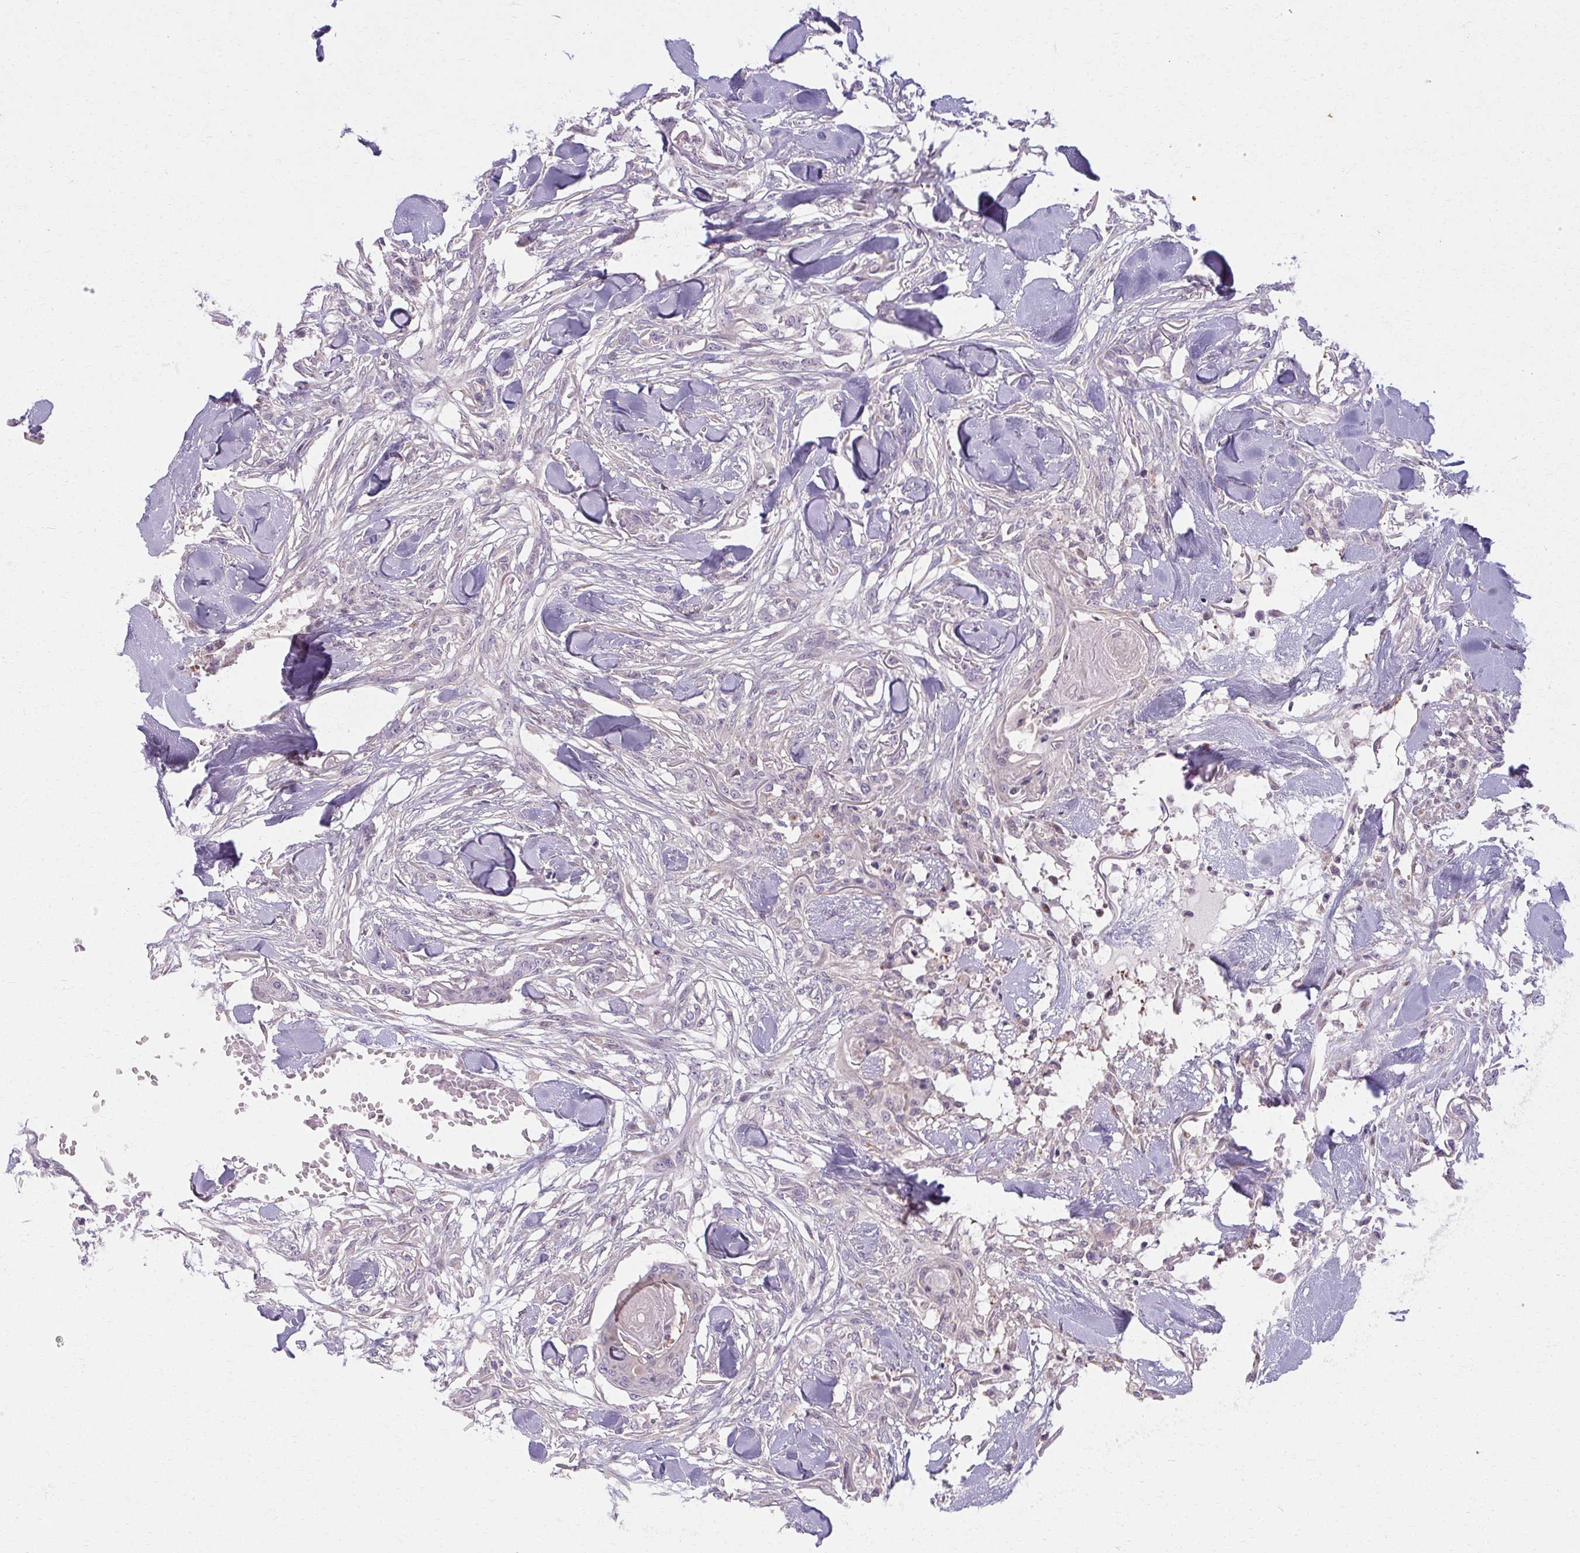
{"staining": {"intensity": "negative", "quantity": "none", "location": "none"}, "tissue": "skin cancer", "cell_type": "Tumor cells", "image_type": "cancer", "snomed": [{"axis": "morphology", "description": "Squamous cell carcinoma, NOS"}, {"axis": "topography", "description": "Skin"}], "caption": "DAB (3,3'-diaminobenzidine) immunohistochemical staining of human skin cancer reveals no significant expression in tumor cells.", "gene": "TMEM52B", "patient": {"sex": "female", "age": 59}}